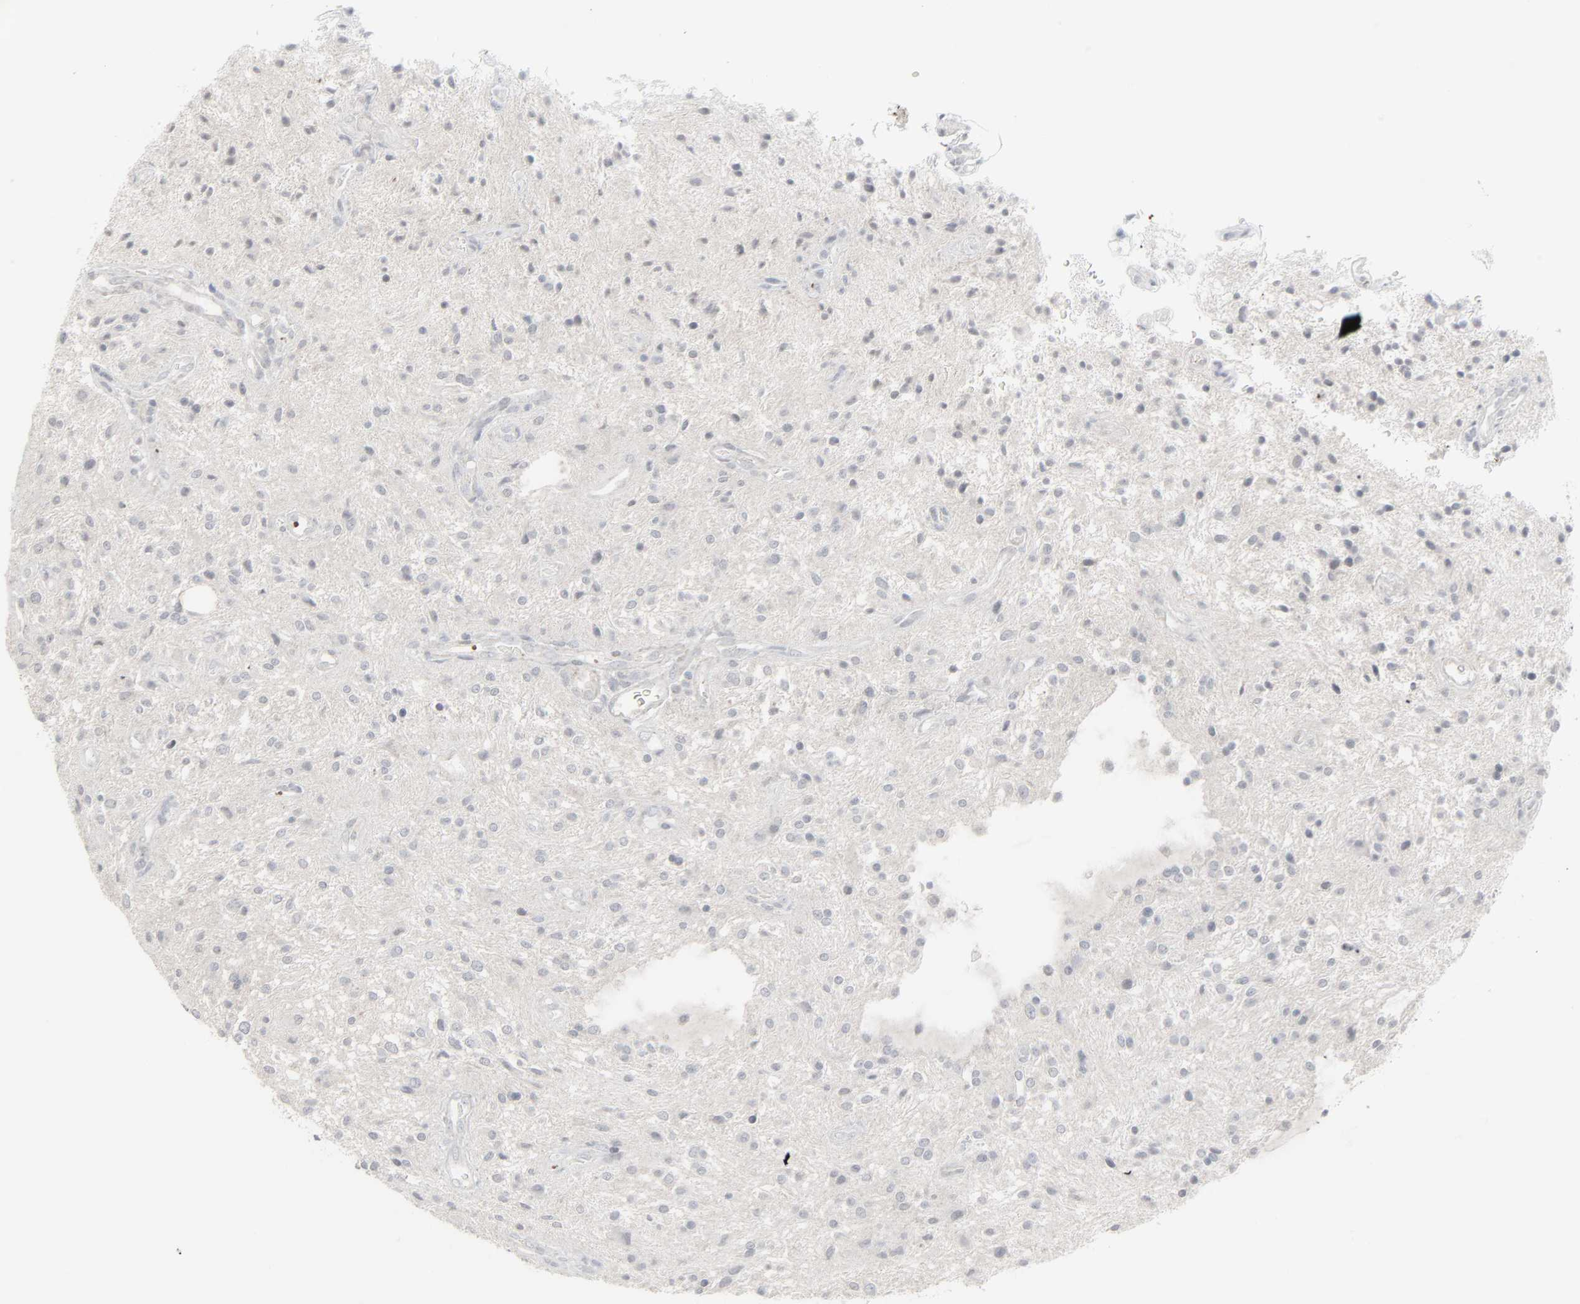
{"staining": {"intensity": "negative", "quantity": "none", "location": "none"}, "tissue": "glioma", "cell_type": "Tumor cells", "image_type": "cancer", "snomed": [{"axis": "morphology", "description": "Glioma, malignant, NOS"}, {"axis": "topography", "description": "Cerebellum"}], "caption": "The immunohistochemistry photomicrograph has no significant positivity in tumor cells of glioma tissue. The staining was performed using DAB to visualize the protein expression in brown, while the nuclei were stained in blue with hematoxylin (Magnification: 20x).", "gene": "NEUROD1", "patient": {"sex": "female", "age": 10}}